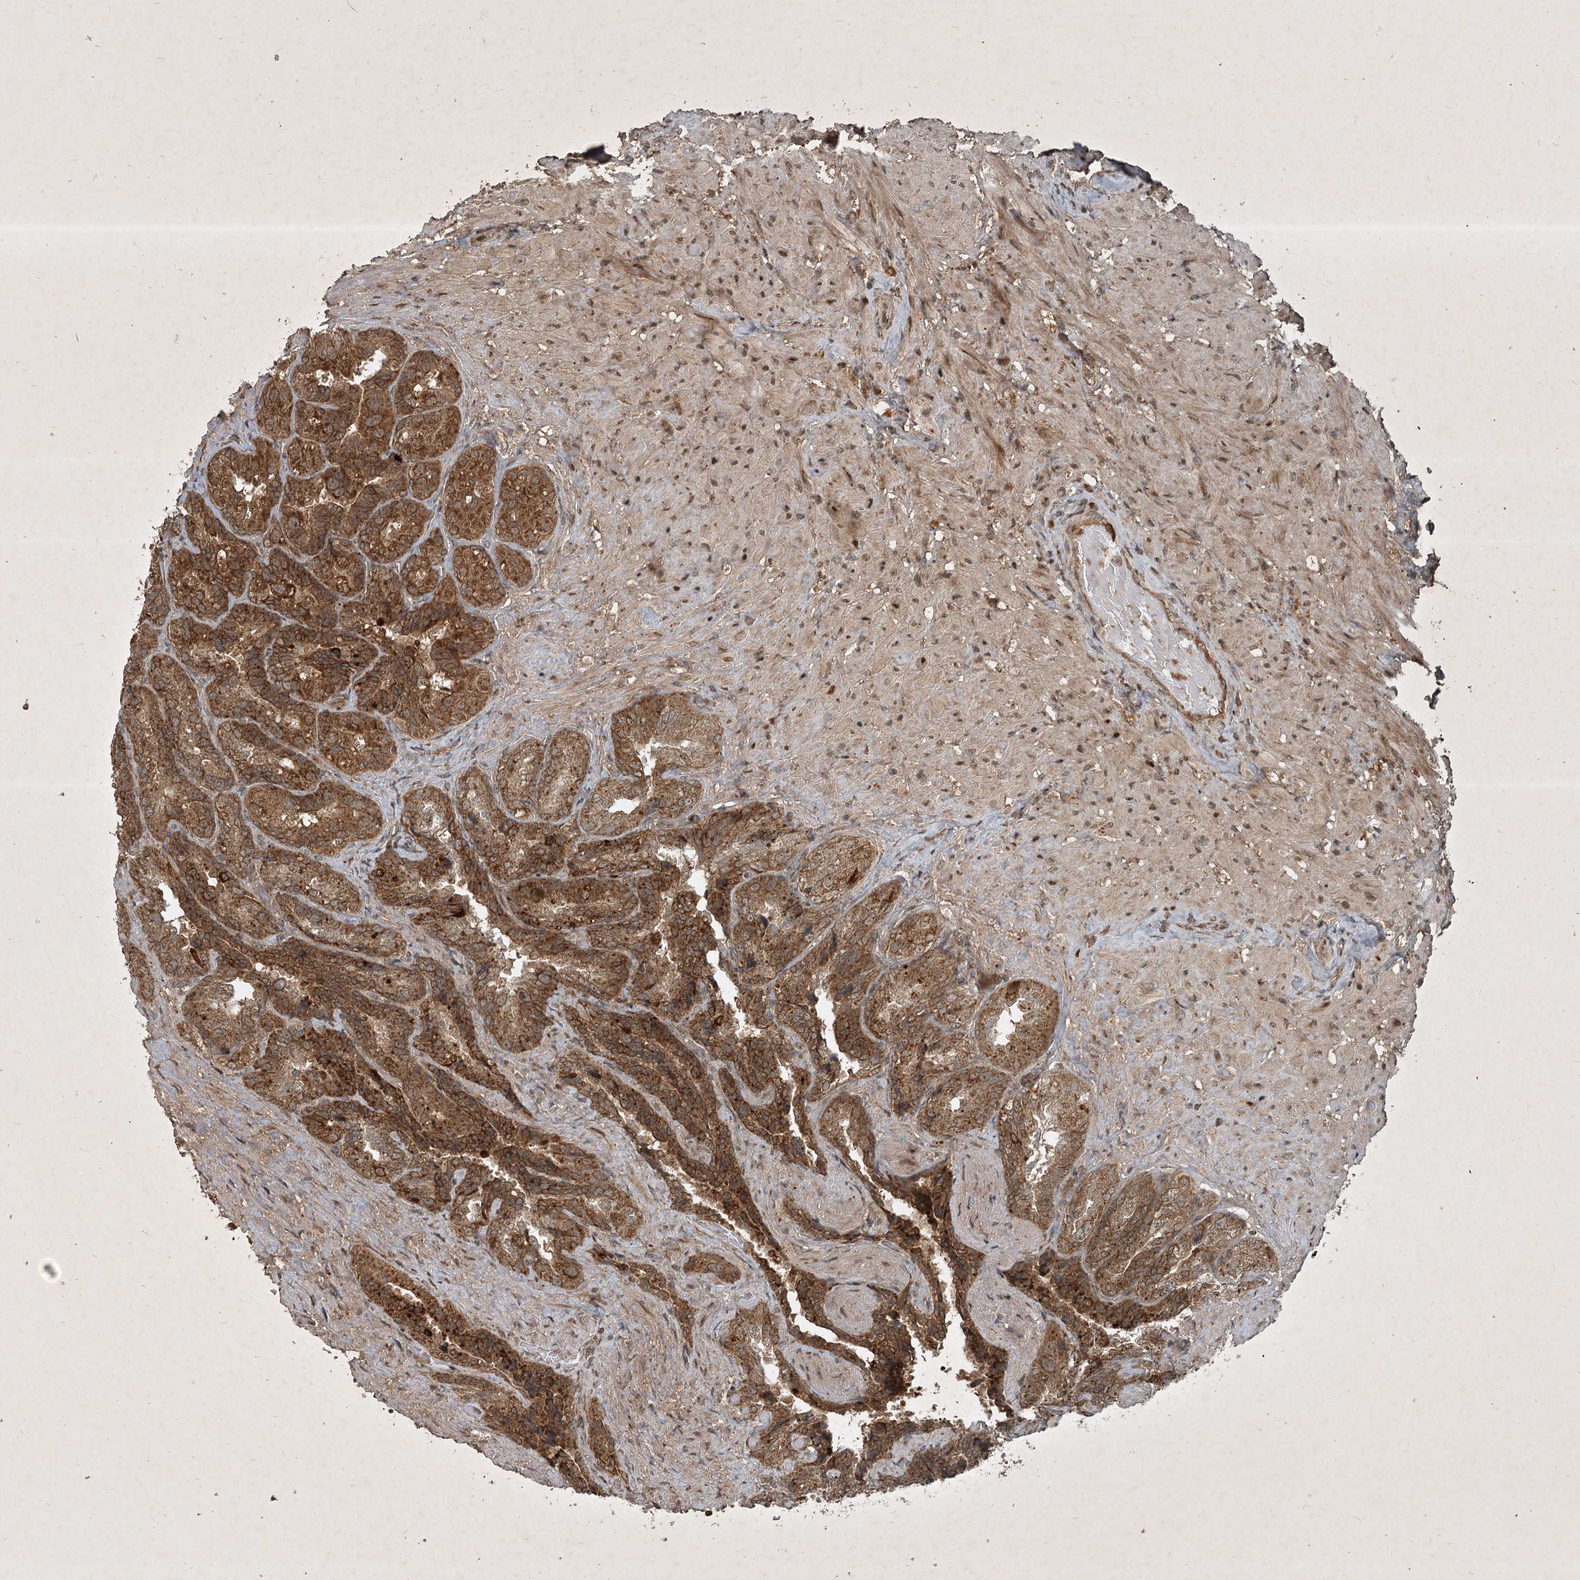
{"staining": {"intensity": "strong", "quantity": ">75%", "location": "cytoplasmic/membranous"}, "tissue": "seminal vesicle", "cell_type": "Glandular cells", "image_type": "normal", "snomed": [{"axis": "morphology", "description": "Normal tissue, NOS"}, {"axis": "topography", "description": "Seminal veicle"}, {"axis": "topography", "description": "Peripheral nerve tissue"}], "caption": "Protein positivity by immunohistochemistry (IHC) reveals strong cytoplasmic/membranous staining in about >75% of glandular cells in normal seminal vesicle.", "gene": "UNC93A", "patient": {"sex": "male", "age": 63}}